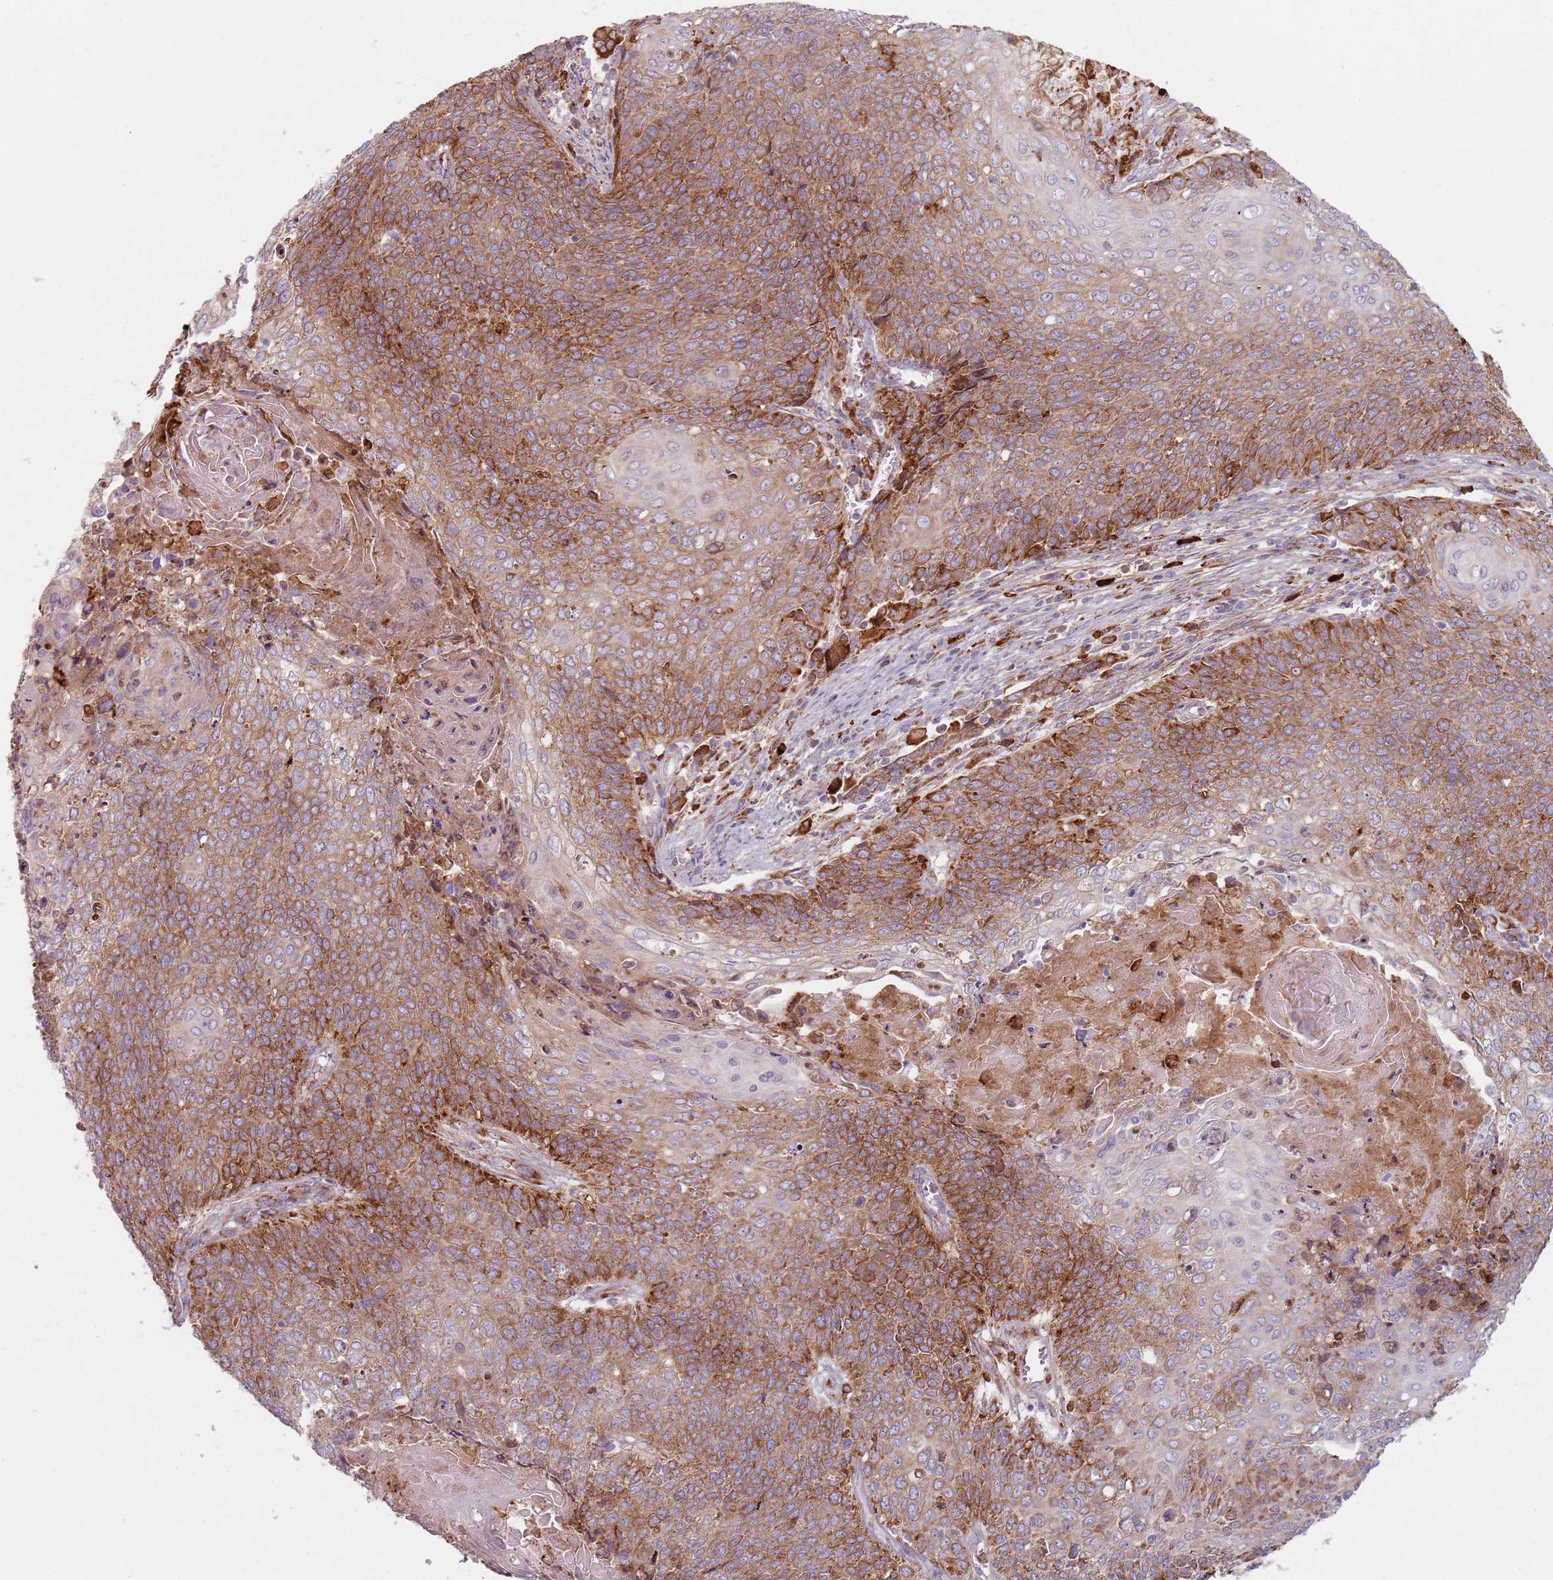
{"staining": {"intensity": "moderate", "quantity": ">75%", "location": "cytoplasmic/membranous"}, "tissue": "cervical cancer", "cell_type": "Tumor cells", "image_type": "cancer", "snomed": [{"axis": "morphology", "description": "Squamous cell carcinoma, NOS"}, {"axis": "topography", "description": "Cervix"}], "caption": "Immunohistochemical staining of human cervical cancer (squamous cell carcinoma) shows medium levels of moderate cytoplasmic/membranous staining in approximately >75% of tumor cells. (Stains: DAB (3,3'-diaminobenzidine) in brown, nuclei in blue, Microscopy: brightfield microscopy at high magnification).", "gene": "COLGALT1", "patient": {"sex": "female", "age": 39}}